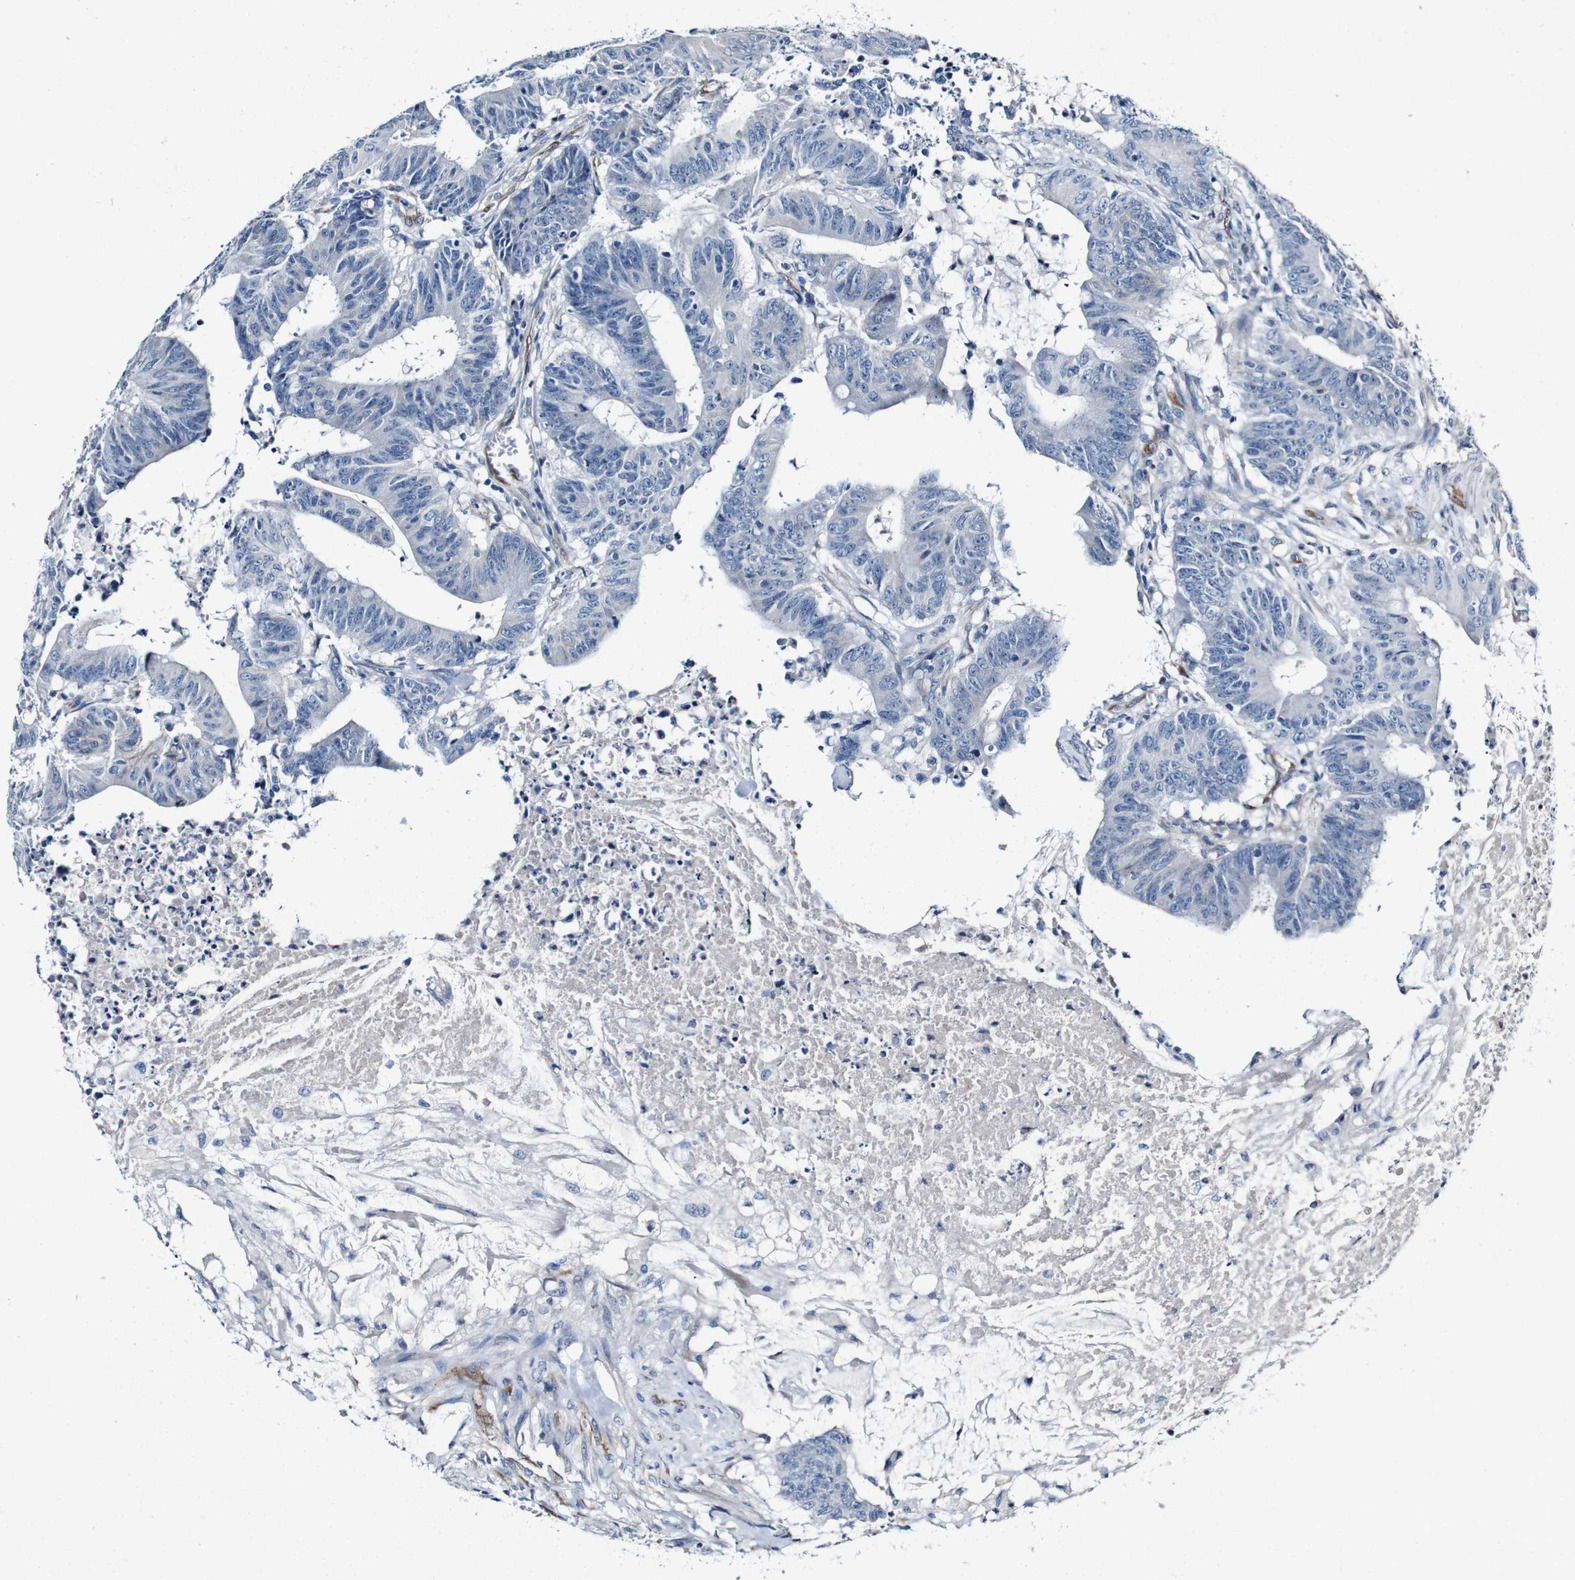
{"staining": {"intensity": "negative", "quantity": "none", "location": "none"}, "tissue": "colorectal cancer", "cell_type": "Tumor cells", "image_type": "cancer", "snomed": [{"axis": "morphology", "description": "Adenocarcinoma, NOS"}, {"axis": "topography", "description": "Colon"}], "caption": "Immunohistochemistry of human colorectal cancer exhibits no expression in tumor cells. (Stains: DAB (3,3'-diaminobenzidine) IHC with hematoxylin counter stain, Microscopy: brightfield microscopy at high magnification).", "gene": "GRAMD1A", "patient": {"sex": "male", "age": 45}}